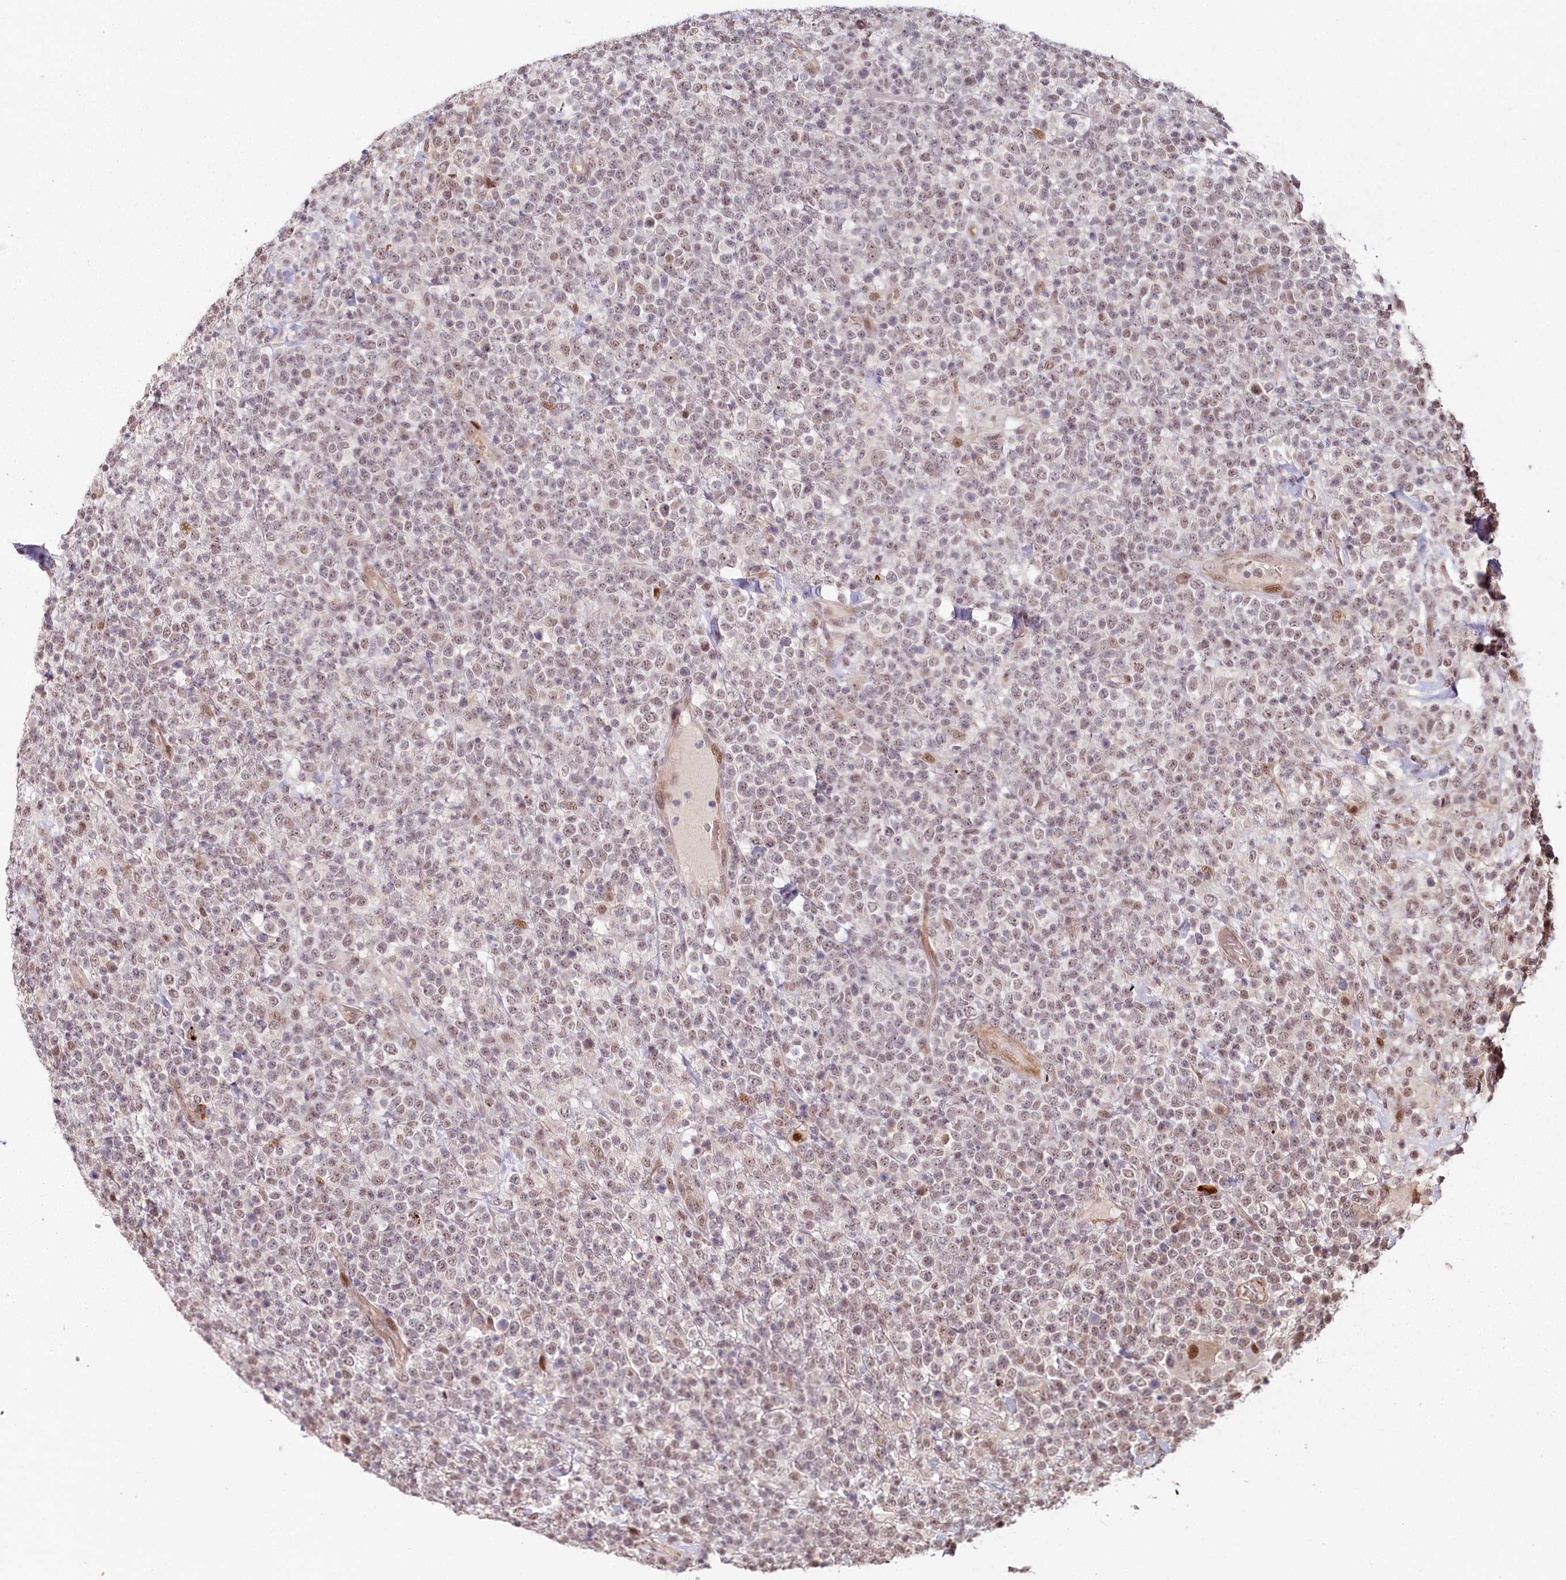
{"staining": {"intensity": "weak", "quantity": "25%-75%", "location": "nuclear"}, "tissue": "lymphoma", "cell_type": "Tumor cells", "image_type": "cancer", "snomed": [{"axis": "morphology", "description": "Malignant lymphoma, non-Hodgkin's type, High grade"}, {"axis": "topography", "description": "Colon"}], "caption": "DAB immunohistochemical staining of malignant lymphoma, non-Hodgkin's type (high-grade) reveals weak nuclear protein staining in approximately 25%-75% of tumor cells. (Brightfield microscopy of DAB IHC at high magnification).", "gene": "FAM204A", "patient": {"sex": "female", "age": 53}}